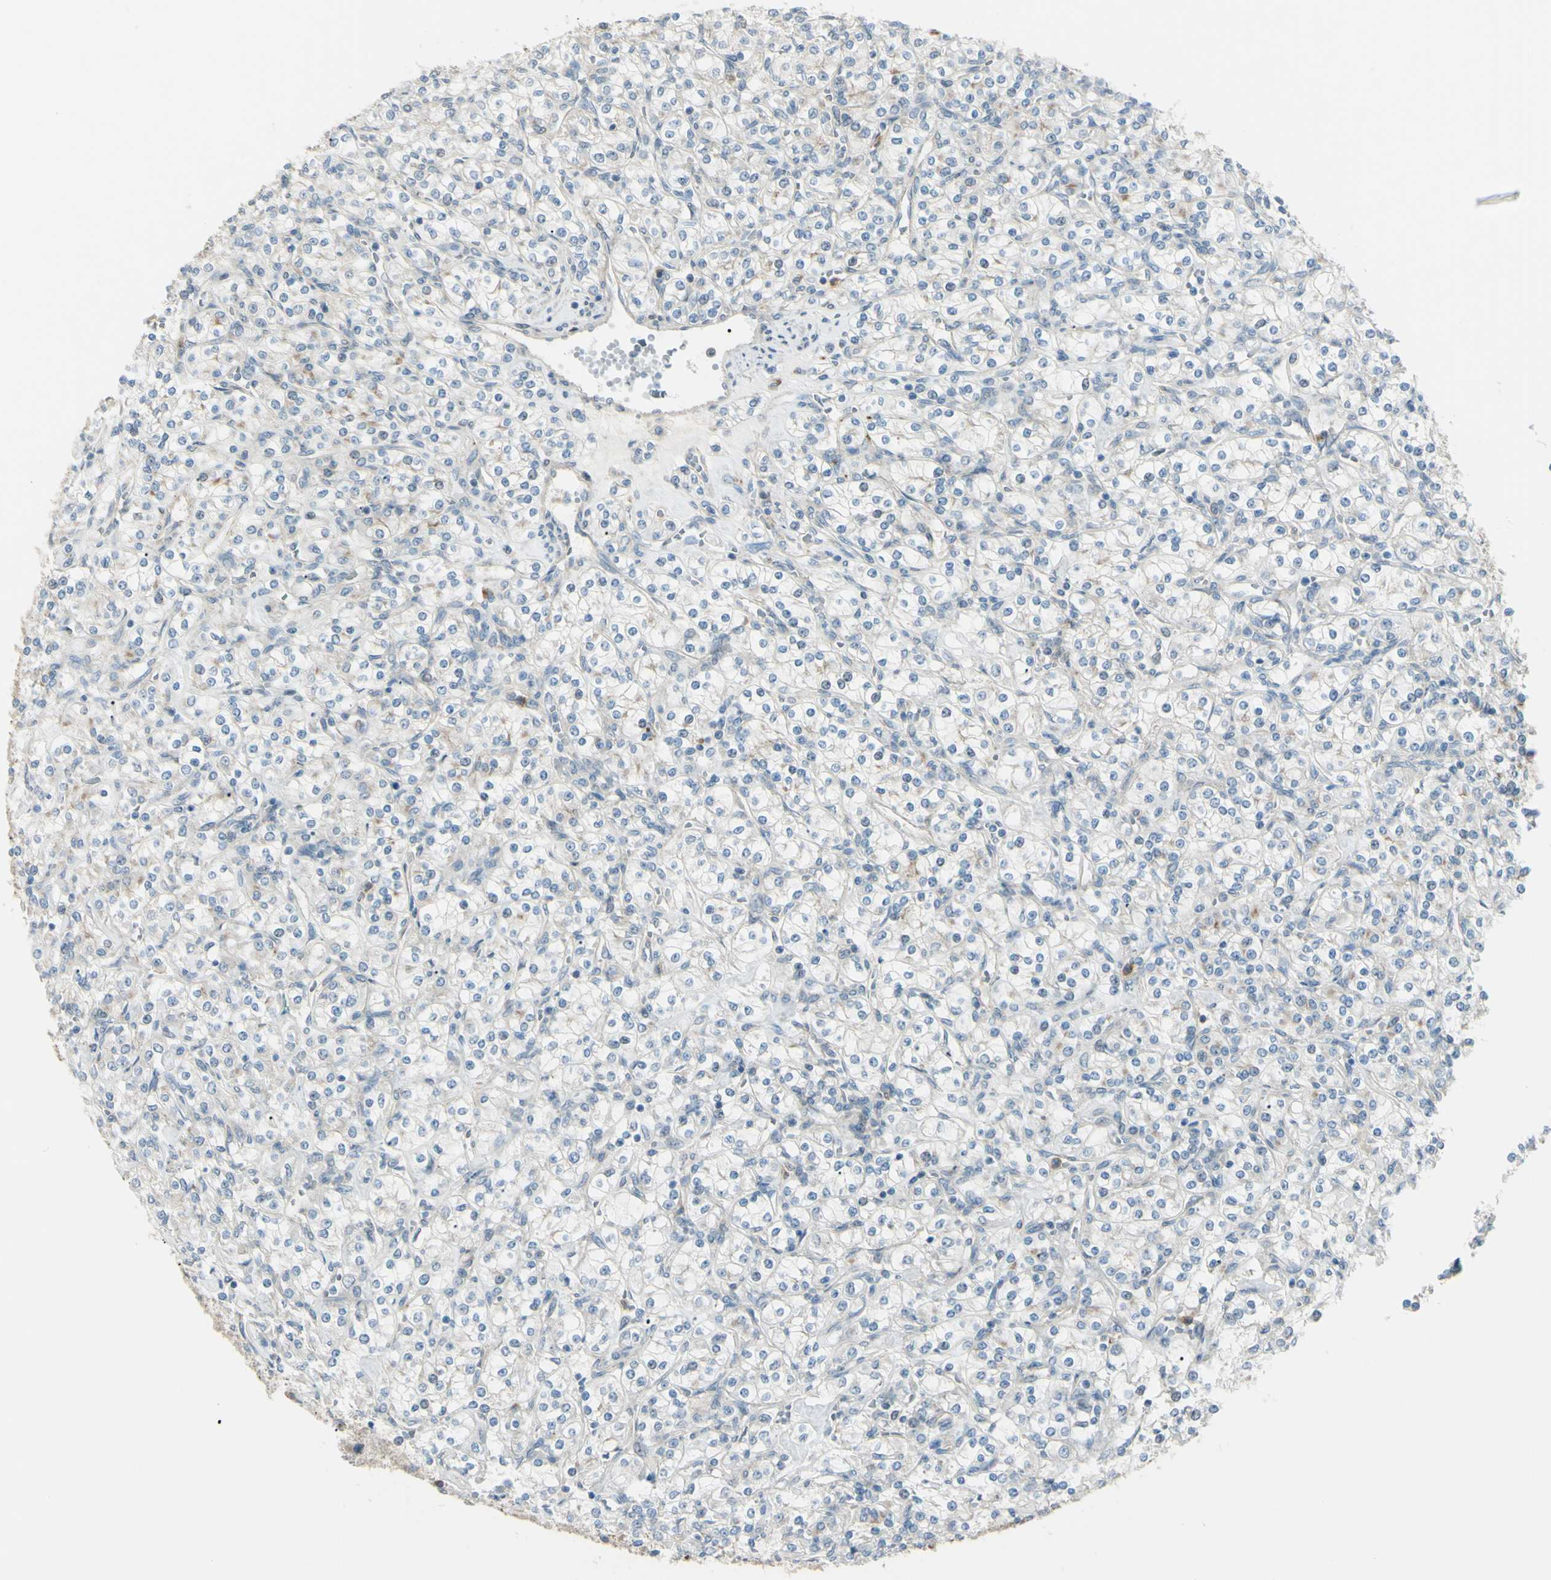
{"staining": {"intensity": "weak", "quantity": "<25%", "location": "cytoplasmic/membranous"}, "tissue": "renal cancer", "cell_type": "Tumor cells", "image_type": "cancer", "snomed": [{"axis": "morphology", "description": "Adenocarcinoma, NOS"}, {"axis": "topography", "description": "Kidney"}], "caption": "Immunohistochemical staining of human renal adenocarcinoma demonstrates no significant expression in tumor cells.", "gene": "LMTK2", "patient": {"sex": "male", "age": 77}}